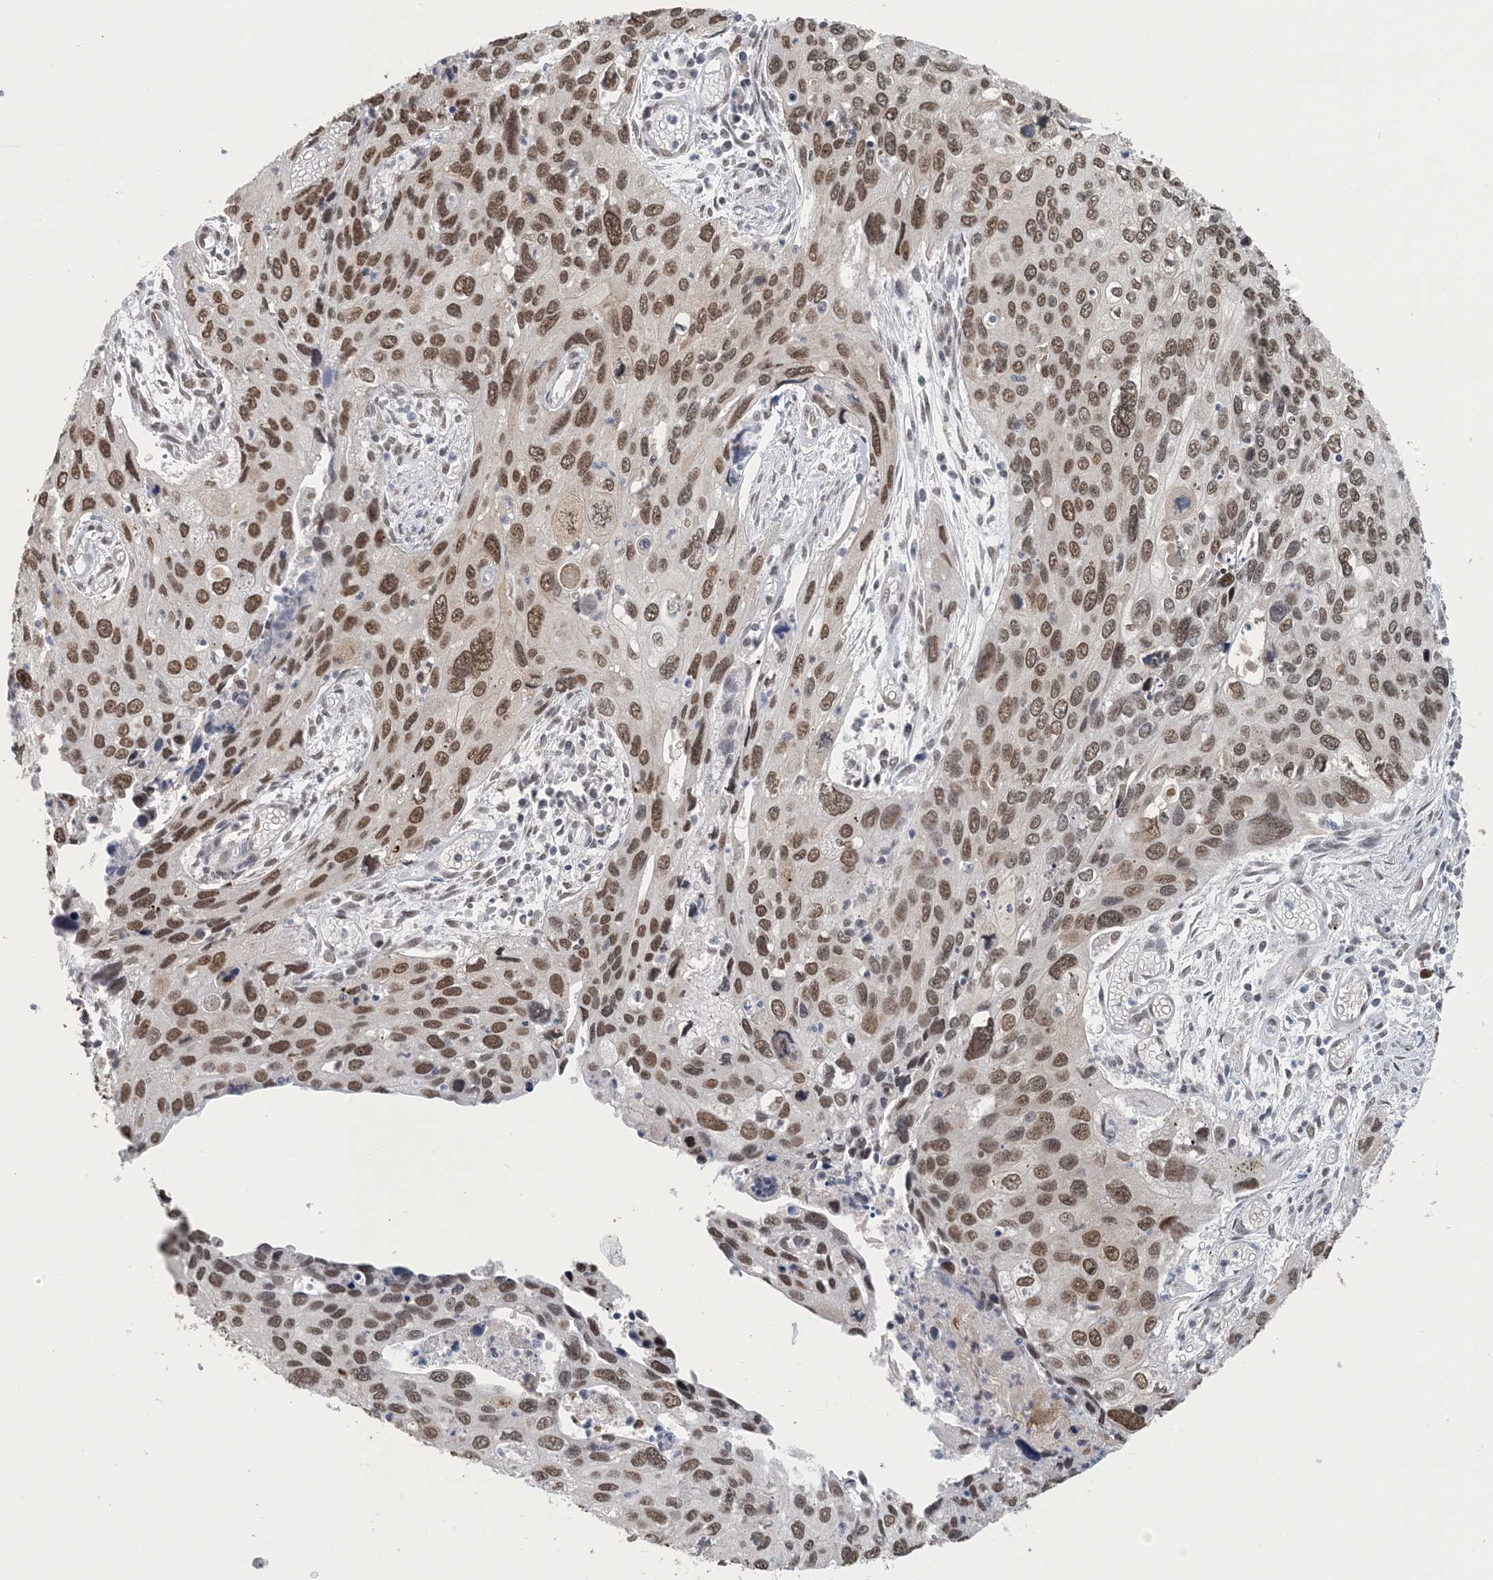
{"staining": {"intensity": "moderate", "quantity": ">75%", "location": "nuclear"}, "tissue": "cervical cancer", "cell_type": "Tumor cells", "image_type": "cancer", "snomed": [{"axis": "morphology", "description": "Squamous cell carcinoma, NOS"}, {"axis": "topography", "description": "Cervix"}], "caption": "Immunohistochemical staining of human cervical squamous cell carcinoma displays medium levels of moderate nuclear positivity in about >75% of tumor cells. (brown staining indicates protein expression, while blue staining denotes nuclei).", "gene": "MBD2", "patient": {"sex": "female", "age": 55}}